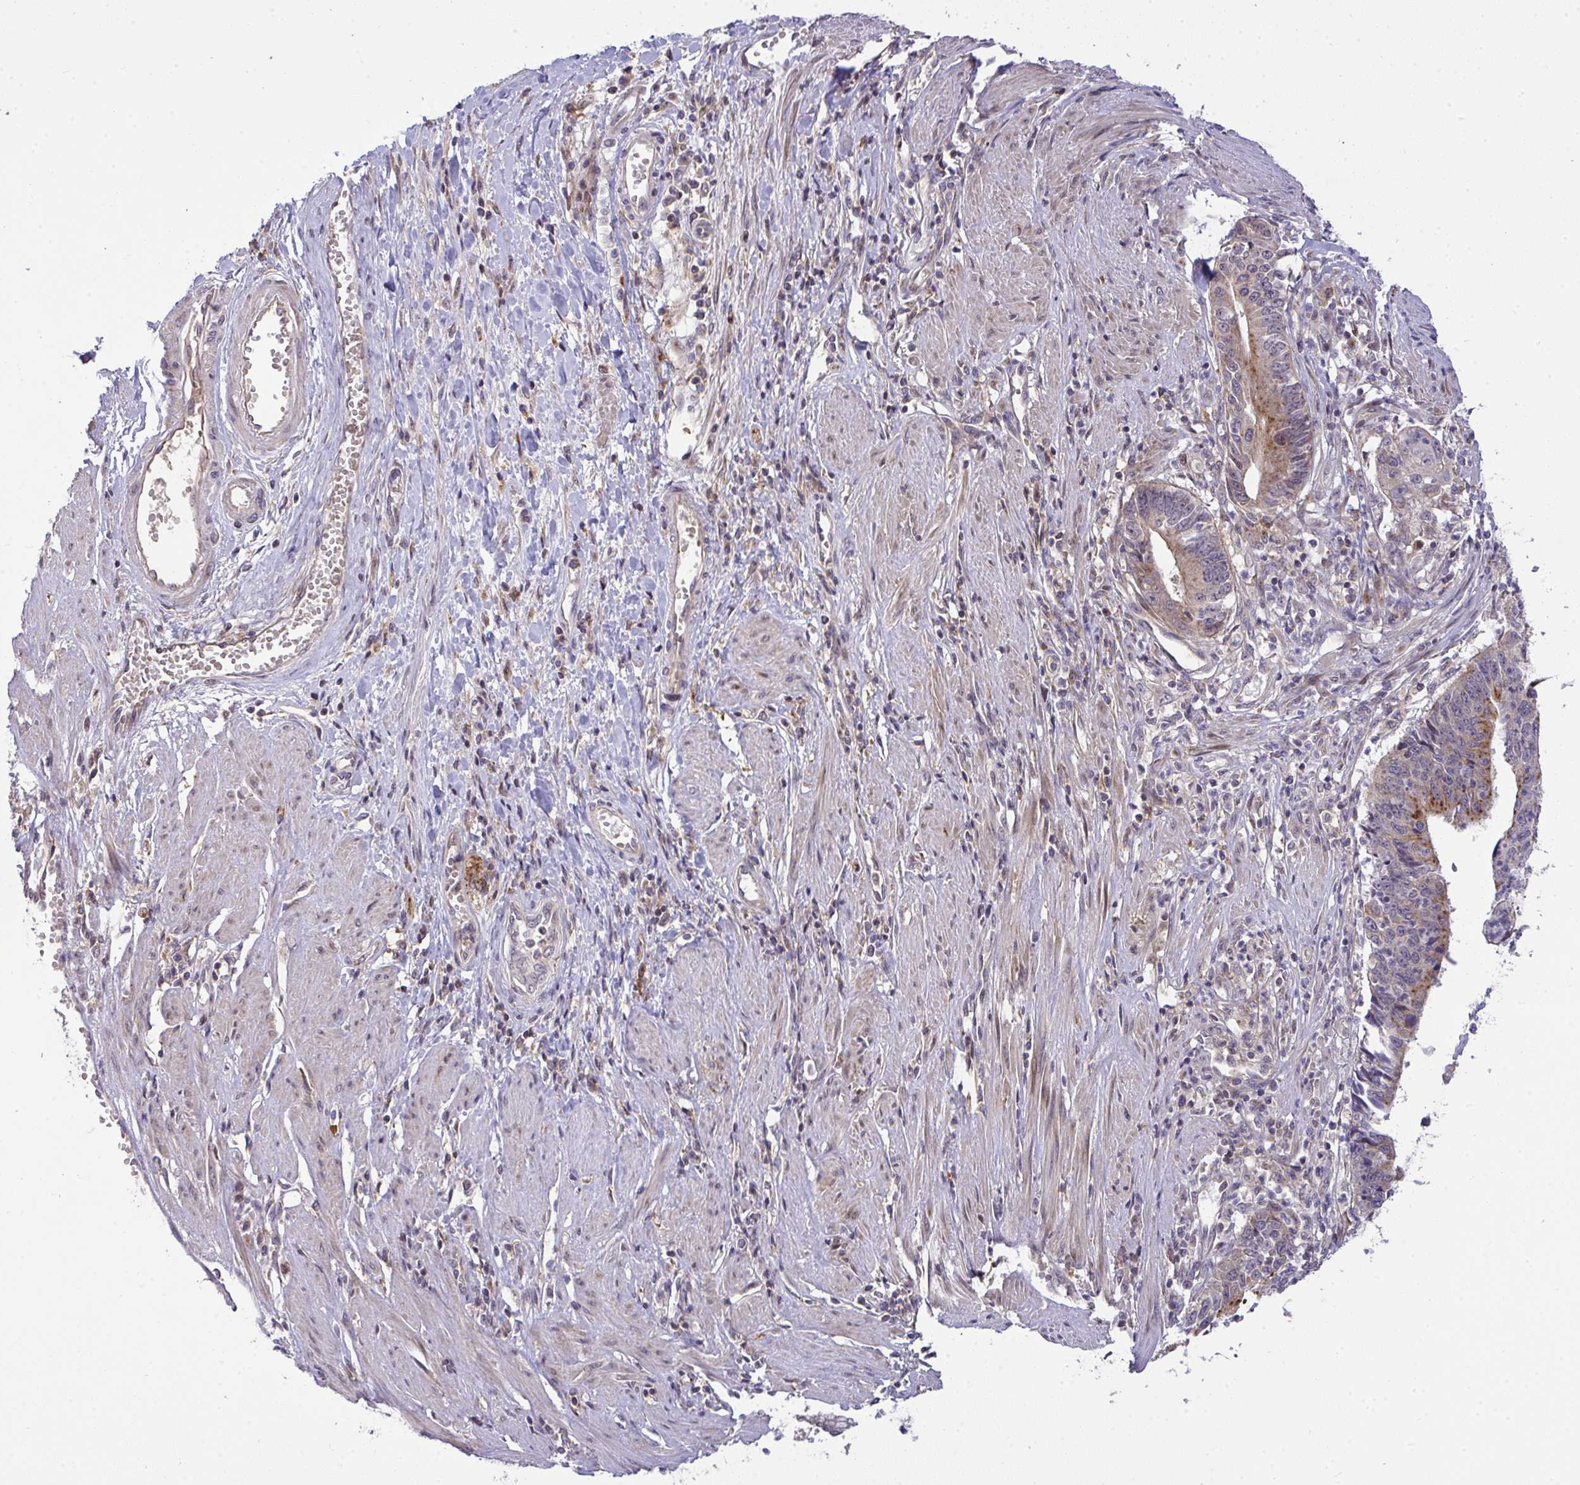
{"staining": {"intensity": "weak", "quantity": "25%-75%", "location": "cytoplasmic/membranous"}, "tissue": "stomach cancer", "cell_type": "Tumor cells", "image_type": "cancer", "snomed": [{"axis": "morphology", "description": "Adenocarcinoma, NOS"}, {"axis": "topography", "description": "Stomach"}], "caption": "Immunohistochemistry (IHC) (DAB (3,3'-diaminobenzidine)) staining of stomach cancer (adenocarcinoma) demonstrates weak cytoplasmic/membranous protein staining in approximately 25%-75% of tumor cells.", "gene": "SLC9A6", "patient": {"sex": "male", "age": 59}}